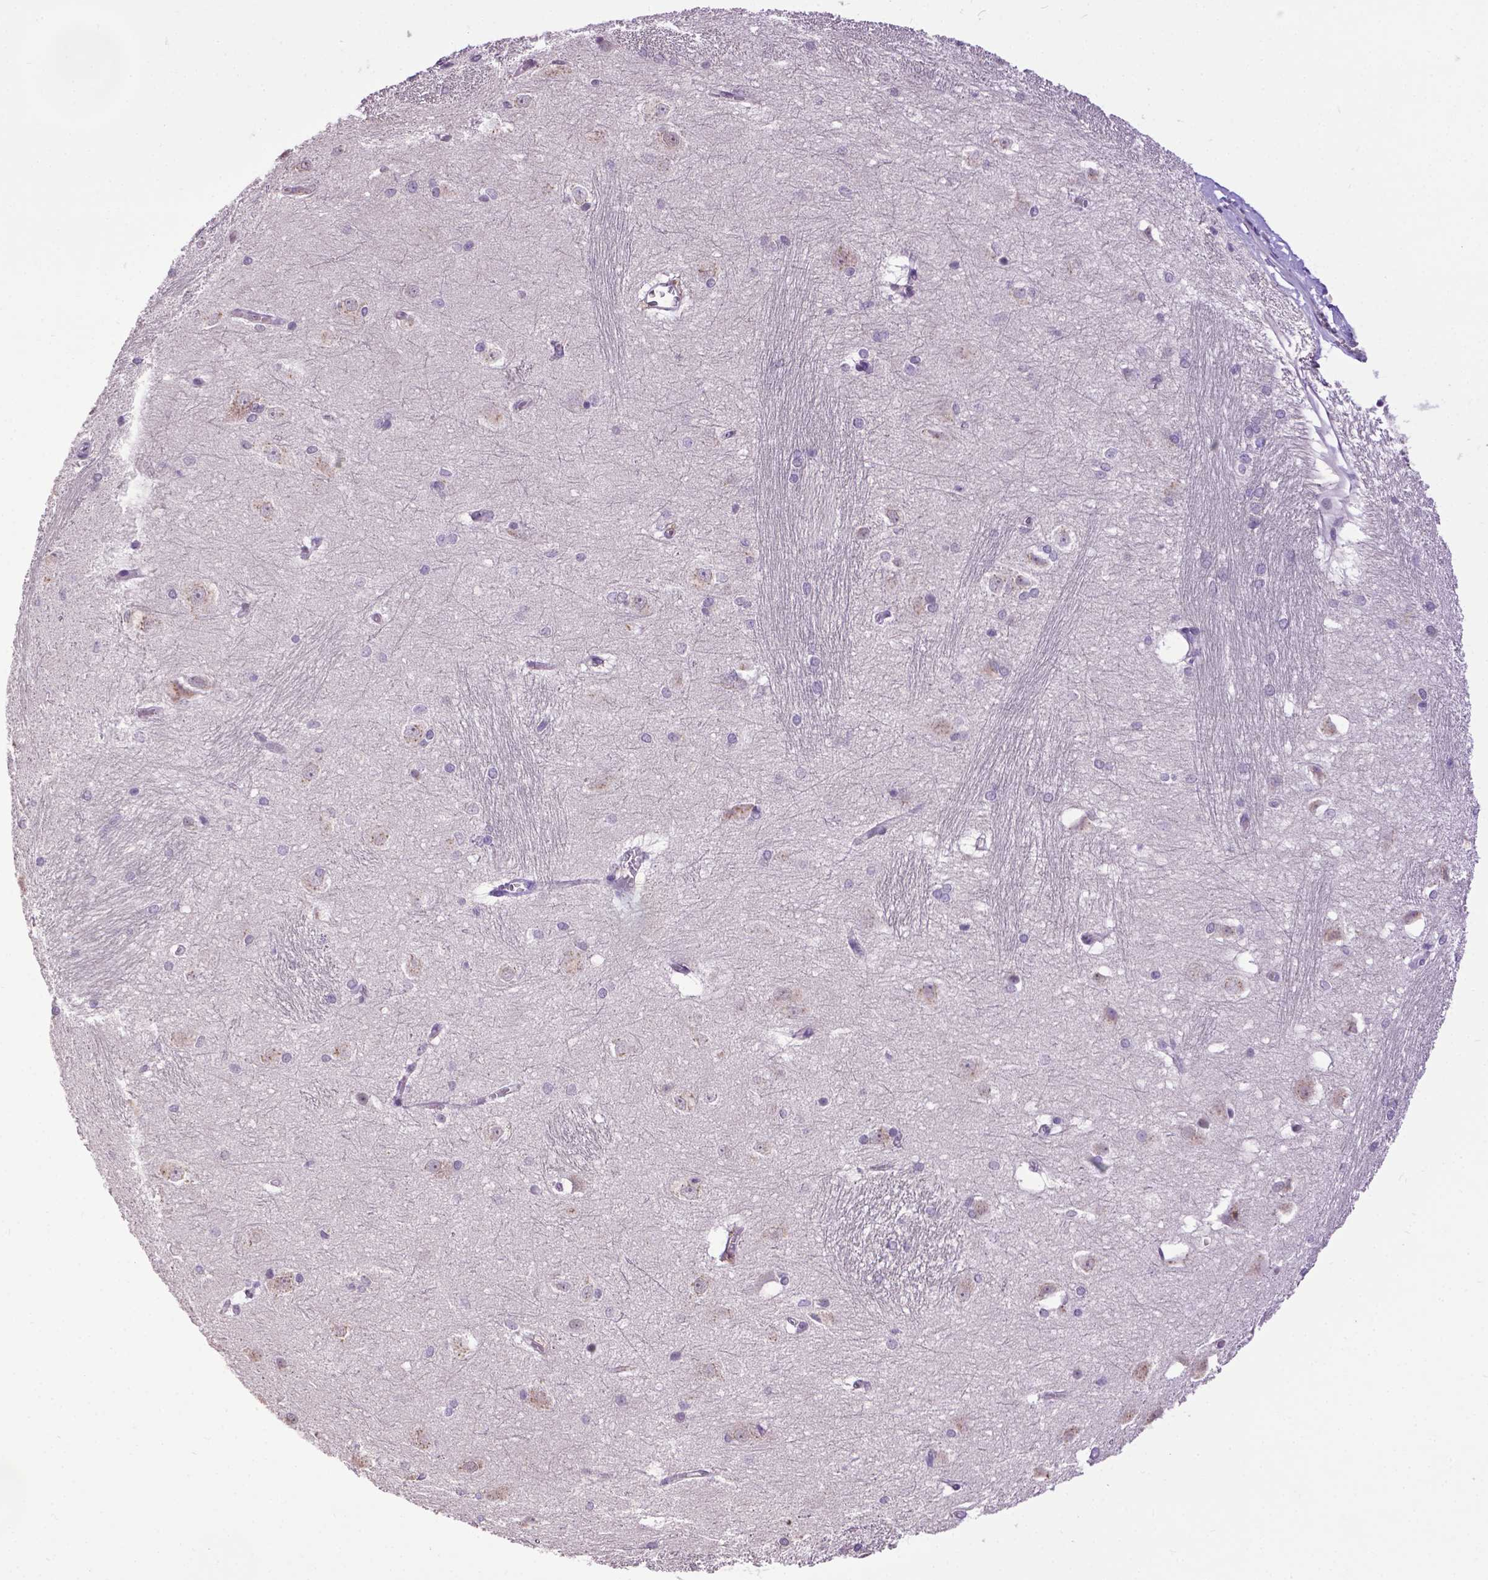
{"staining": {"intensity": "negative", "quantity": "none", "location": "none"}, "tissue": "hippocampus", "cell_type": "Glial cells", "image_type": "normal", "snomed": [{"axis": "morphology", "description": "Normal tissue, NOS"}, {"axis": "topography", "description": "Cerebral cortex"}, {"axis": "topography", "description": "Hippocampus"}], "caption": "High magnification brightfield microscopy of normal hippocampus stained with DAB (3,3'-diaminobenzidine) (brown) and counterstained with hematoxylin (blue): glial cells show no significant expression.", "gene": "CPM", "patient": {"sex": "female", "age": 19}}